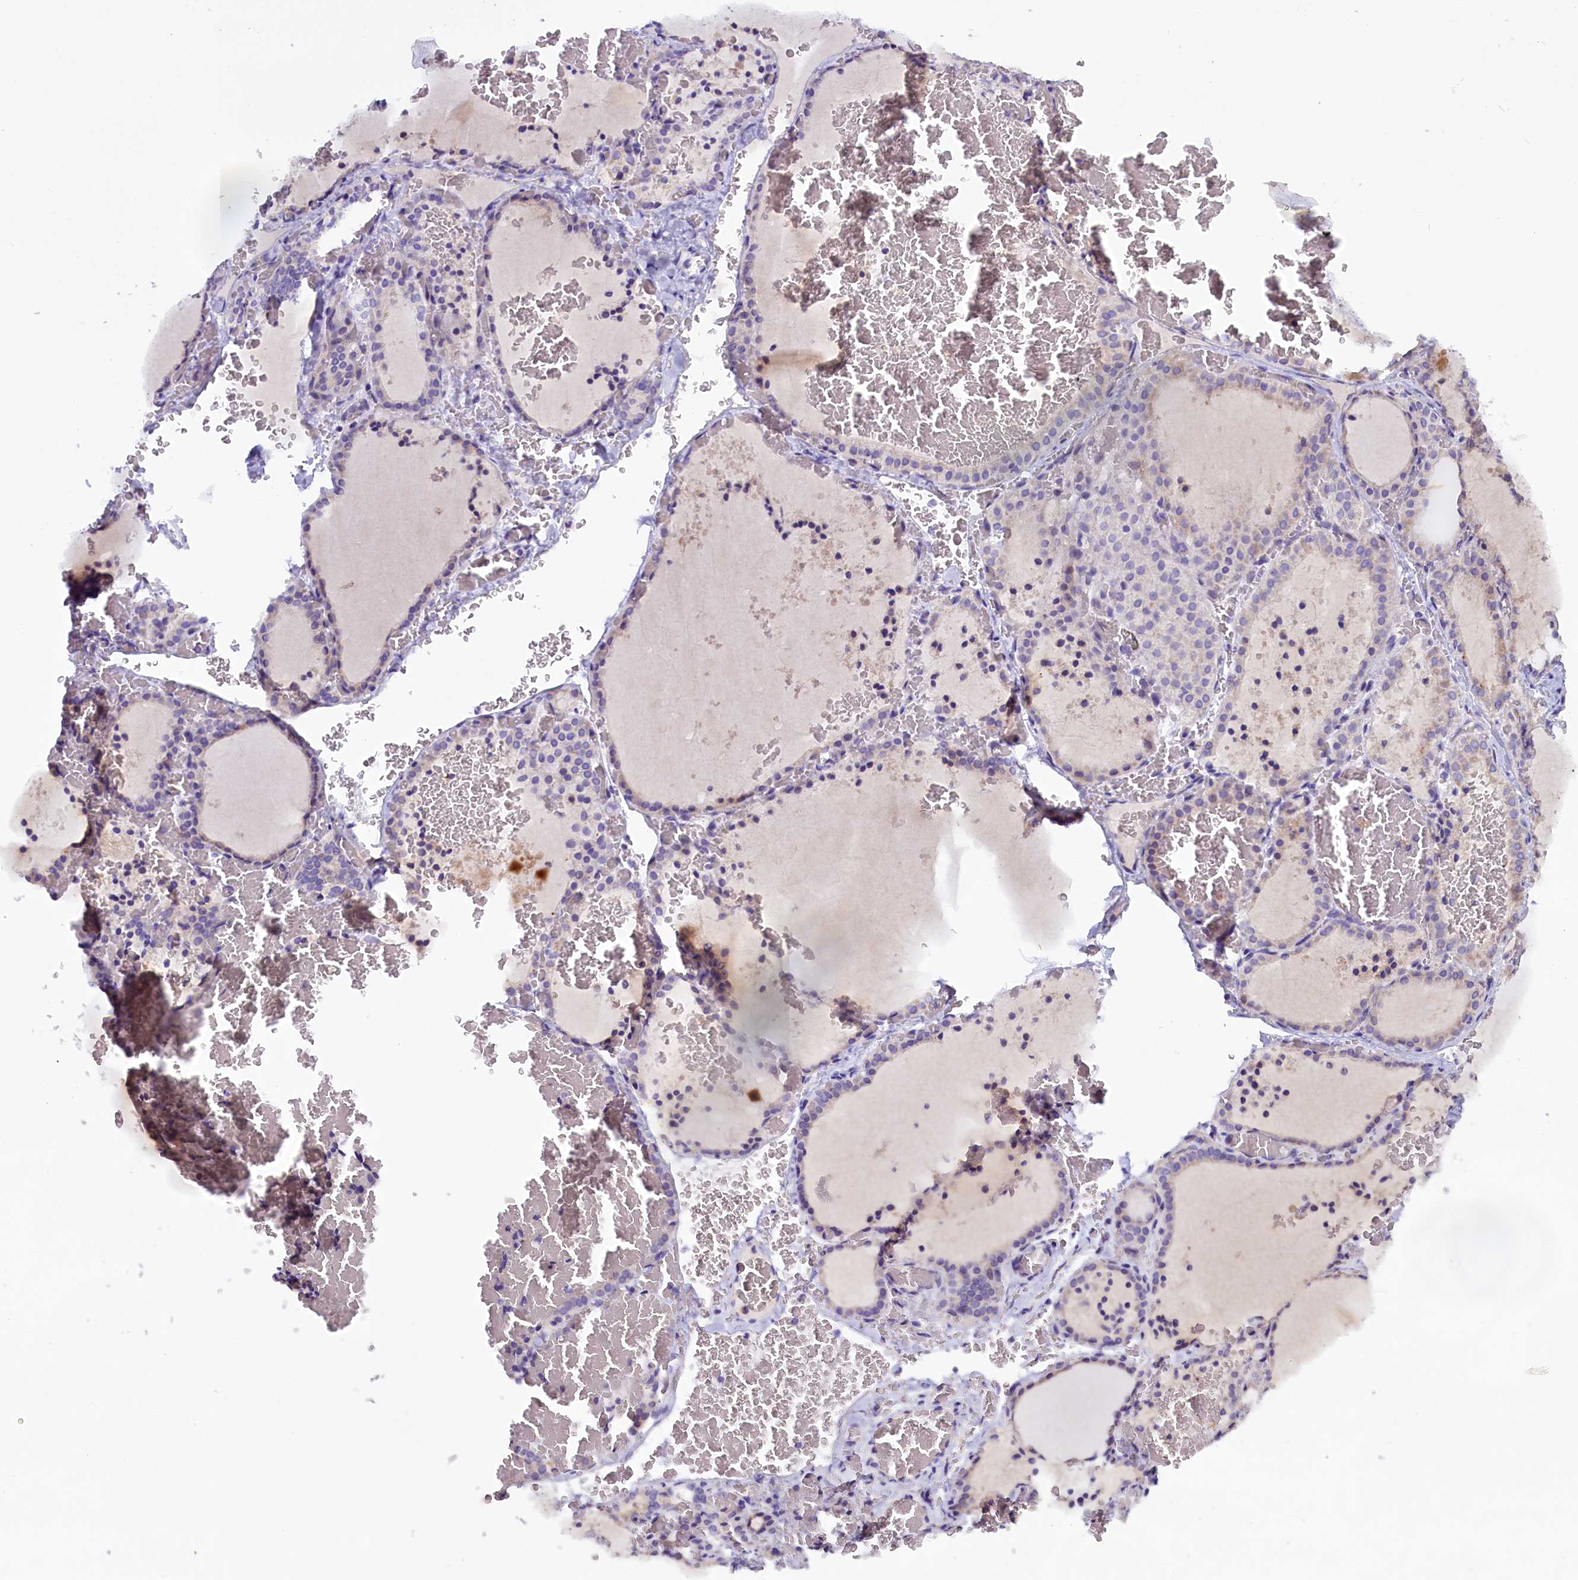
{"staining": {"intensity": "weak", "quantity": "<25%", "location": "cytoplasmic/membranous"}, "tissue": "thyroid gland", "cell_type": "Glandular cells", "image_type": "normal", "snomed": [{"axis": "morphology", "description": "Normal tissue, NOS"}, {"axis": "topography", "description": "Thyroid gland"}], "caption": "Glandular cells are negative for protein expression in normal human thyroid gland. The staining is performed using DAB (3,3'-diaminobenzidine) brown chromogen with nuclei counter-stained in using hematoxylin.", "gene": "RTTN", "patient": {"sex": "female", "age": 39}}